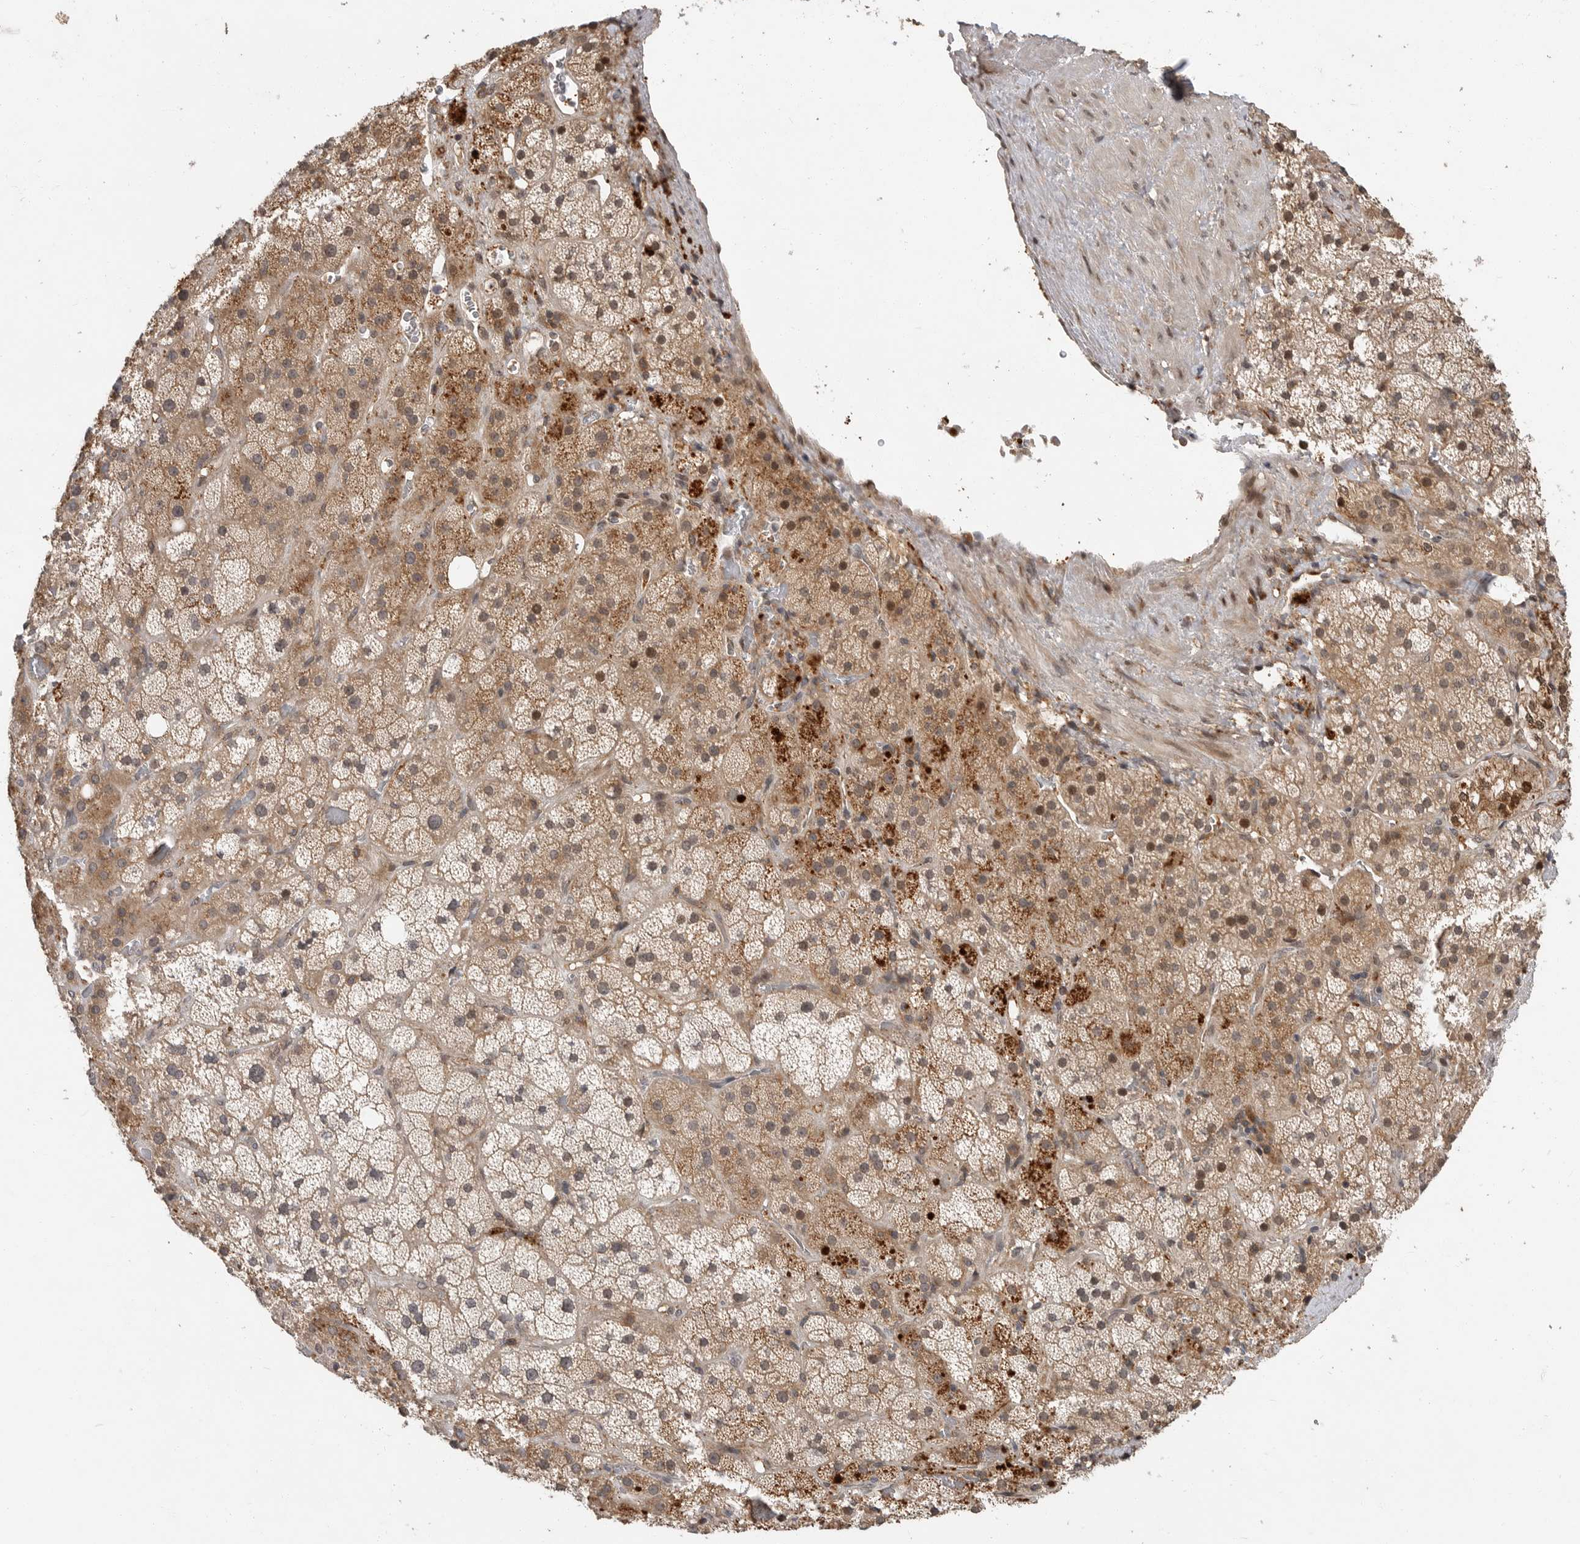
{"staining": {"intensity": "moderate", "quantity": ">75%", "location": "cytoplasmic/membranous"}, "tissue": "adrenal gland", "cell_type": "Glandular cells", "image_type": "normal", "snomed": [{"axis": "morphology", "description": "Normal tissue, NOS"}, {"axis": "topography", "description": "Adrenal gland"}], "caption": "The histopathology image exhibits staining of normal adrenal gland, revealing moderate cytoplasmic/membranous protein expression (brown color) within glandular cells. (Brightfield microscopy of DAB IHC at high magnification).", "gene": "OSBPL9", "patient": {"sex": "male", "age": 57}}